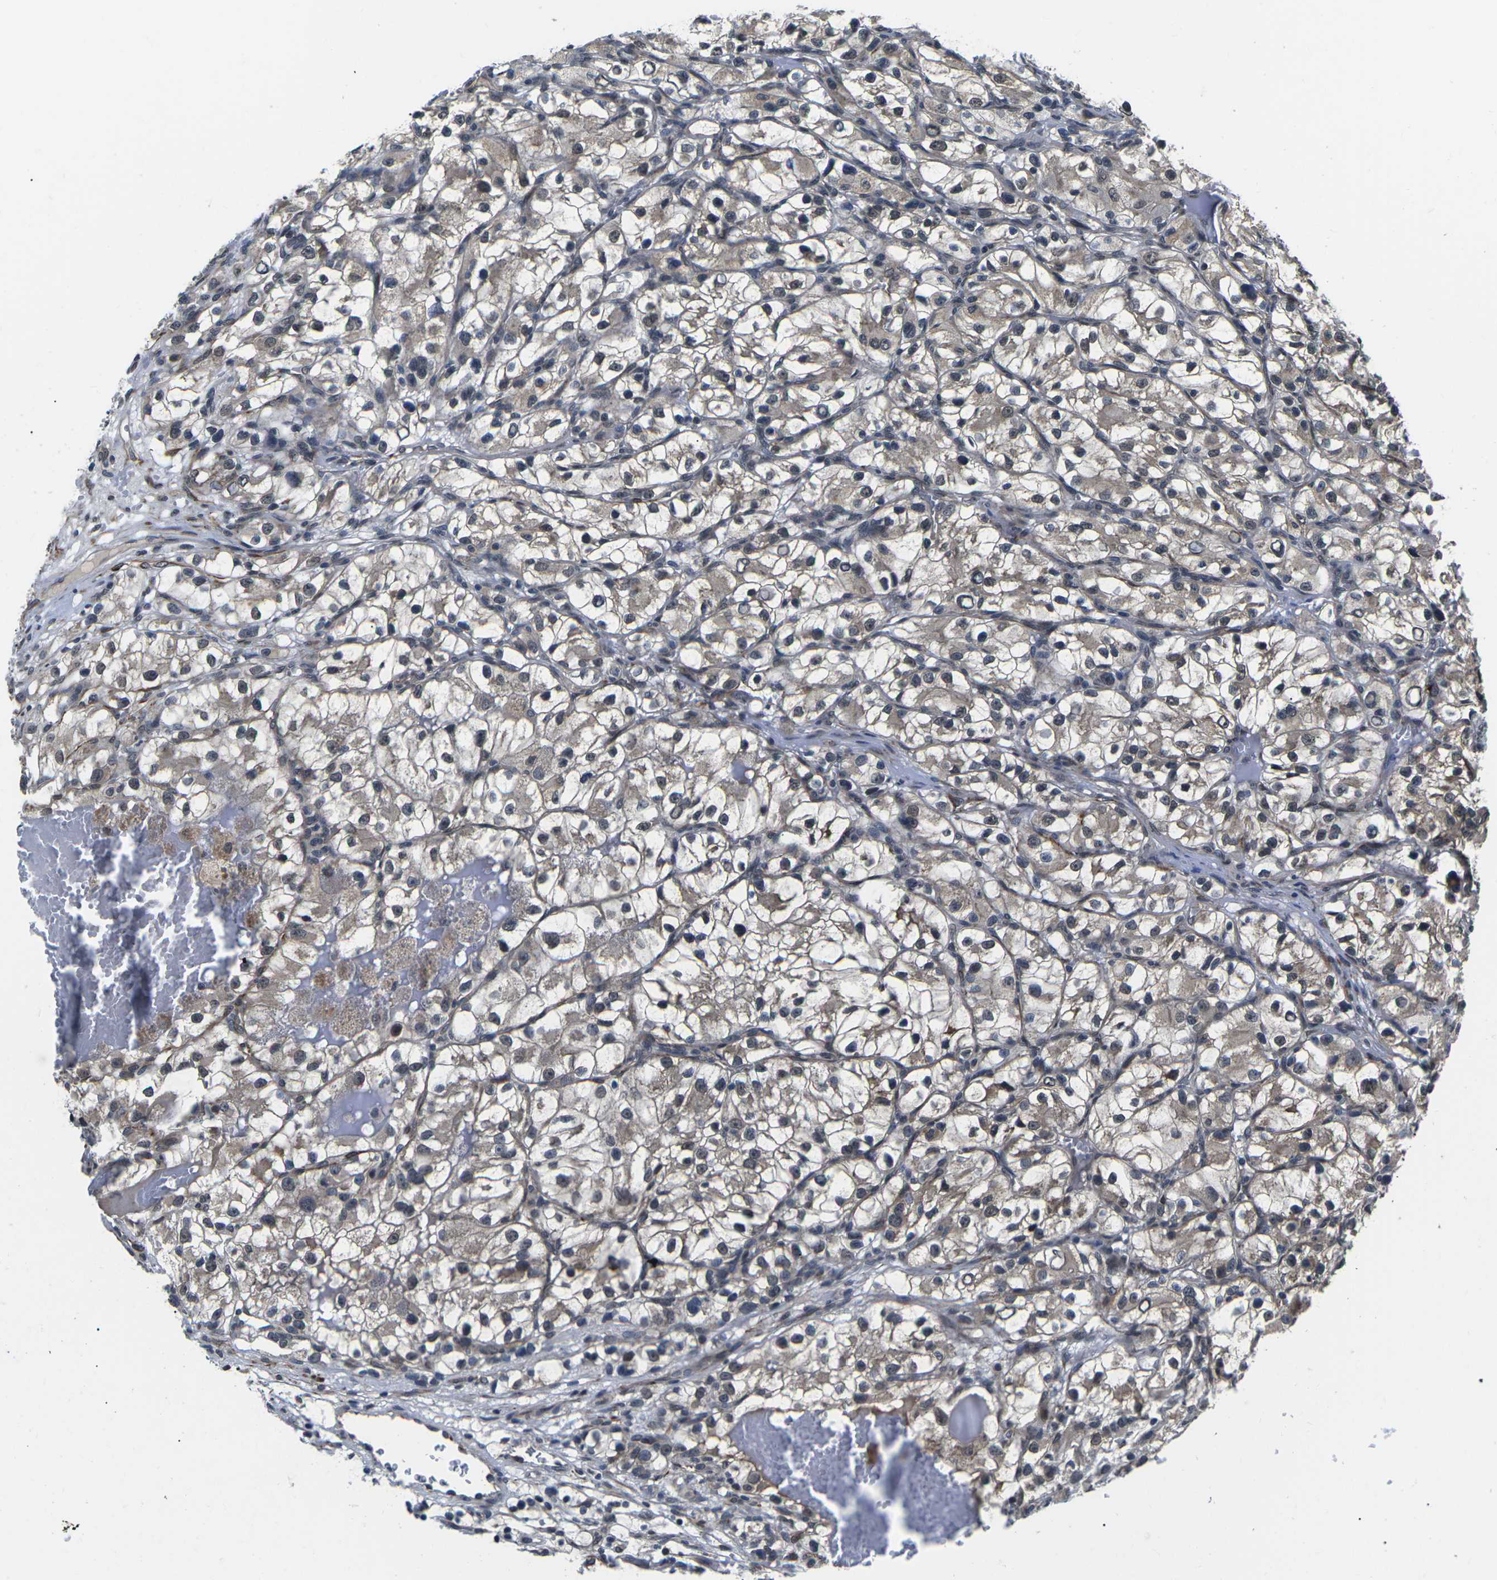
{"staining": {"intensity": "weak", "quantity": "25%-75%", "location": "cytoplasmic/membranous,nuclear"}, "tissue": "renal cancer", "cell_type": "Tumor cells", "image_type": "cancer", "snomed": [{"axis": "morphology", "description": "Adenocarcinoma, NOS"}, {"axis": "topography", "description": "Kidney"}], "caption": "Protein staining exhibits weak cytoplasmic/membranous and nuclear expression in approximately 25%-75% of tumor cells in renal cancer.", "gene": "CCNE1", "patient": {"sex": "female", "age": 57}}